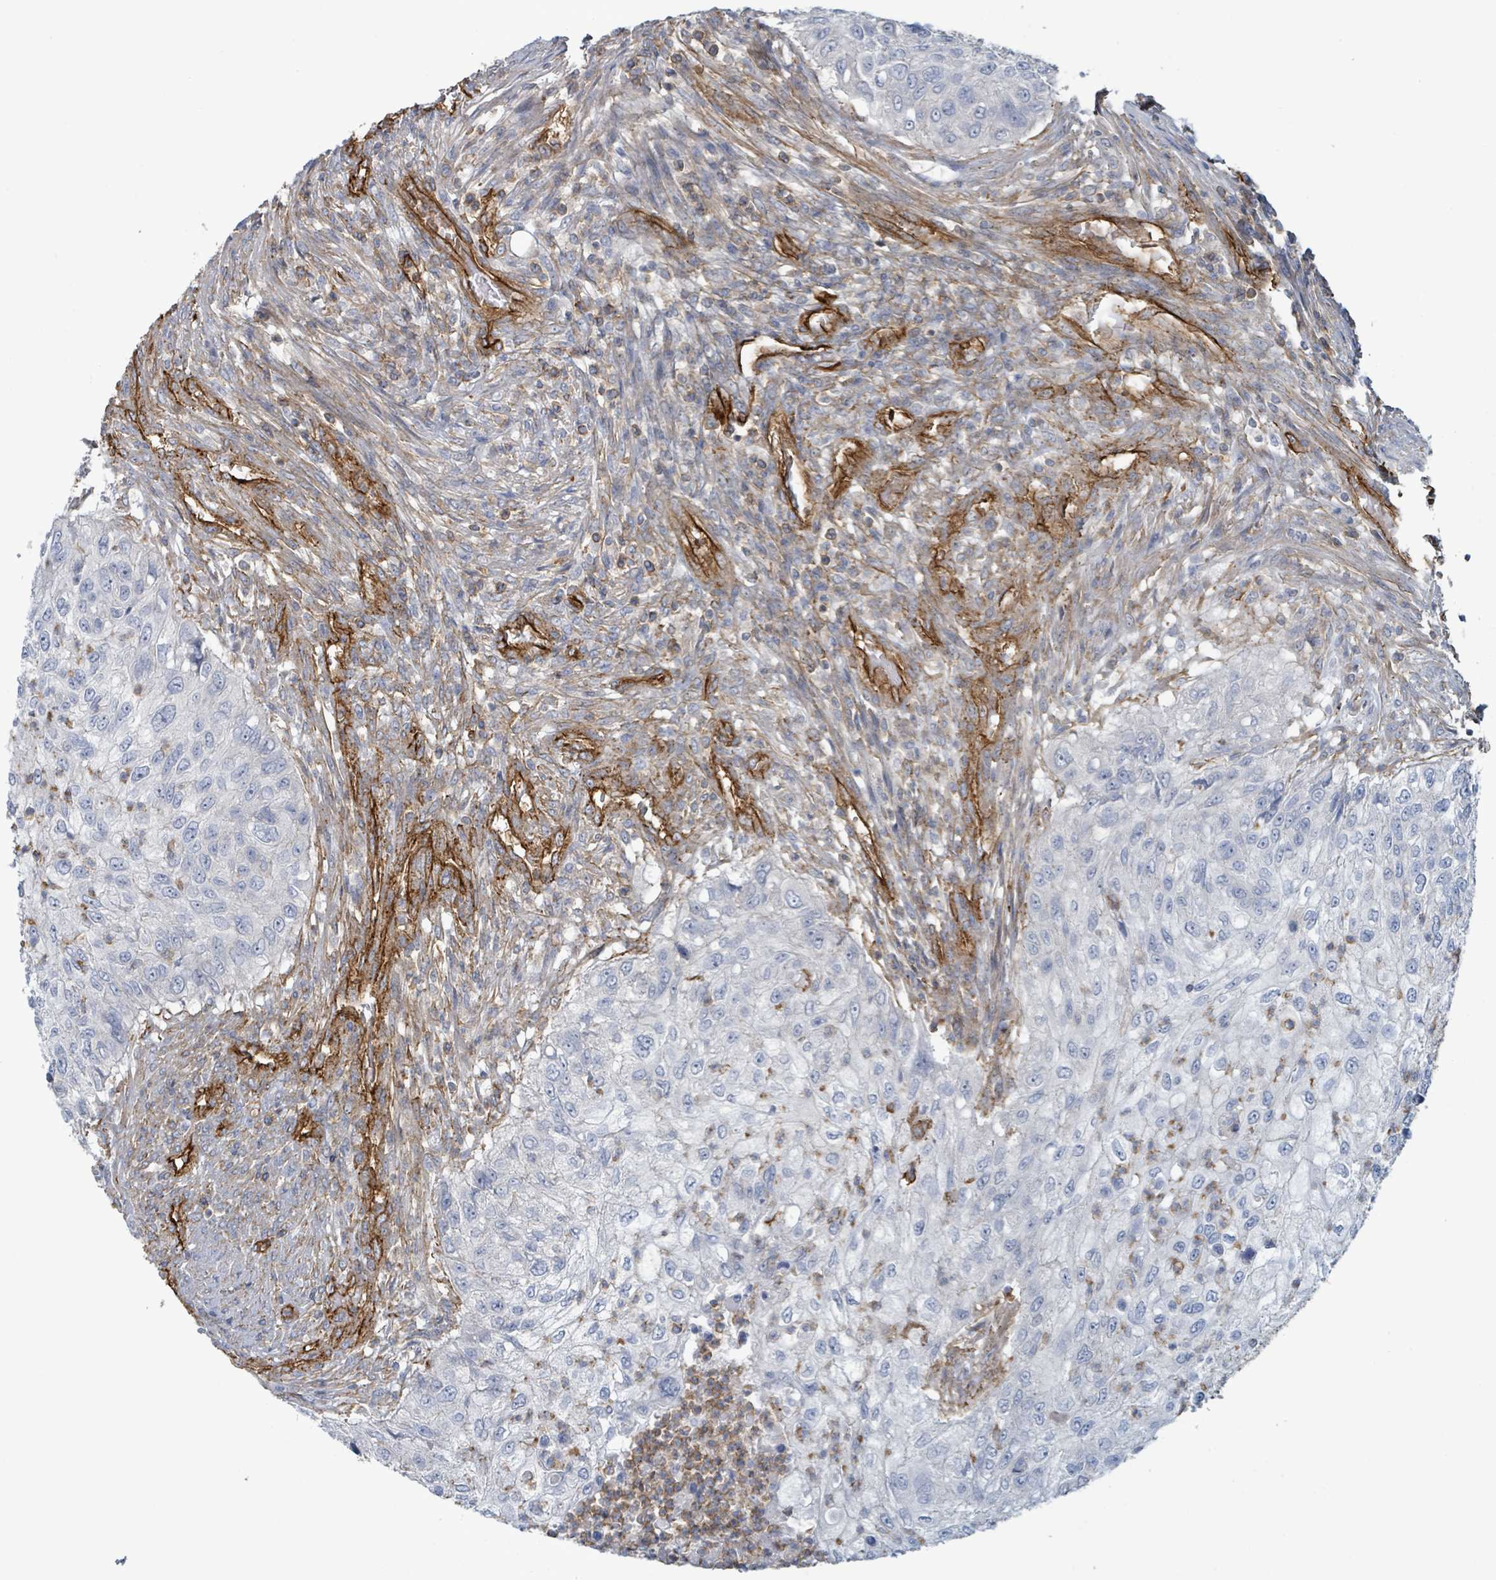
{"staining": {"intensity": "negative", "quantity": "none", "location": "none"}, "tissue": "urothelial cancer", "cell_type": "Tumor cells", "image_type": "cancer", "snomed": [{"axis": "morphology", "description": "Urothelial carcinoma, High grade"}, {"axis": "topography", "description": "Urinary bladder"}], "caption": "Immunohistochemistry photomicrograph of neoplastic tissue: human urothelial carcinoma (high-grade) stained with DAB demonstrates no significant protein positivity in tumor cells.", "gene": "LDOC1", "patient": {"sex": "female", "age": 60}}